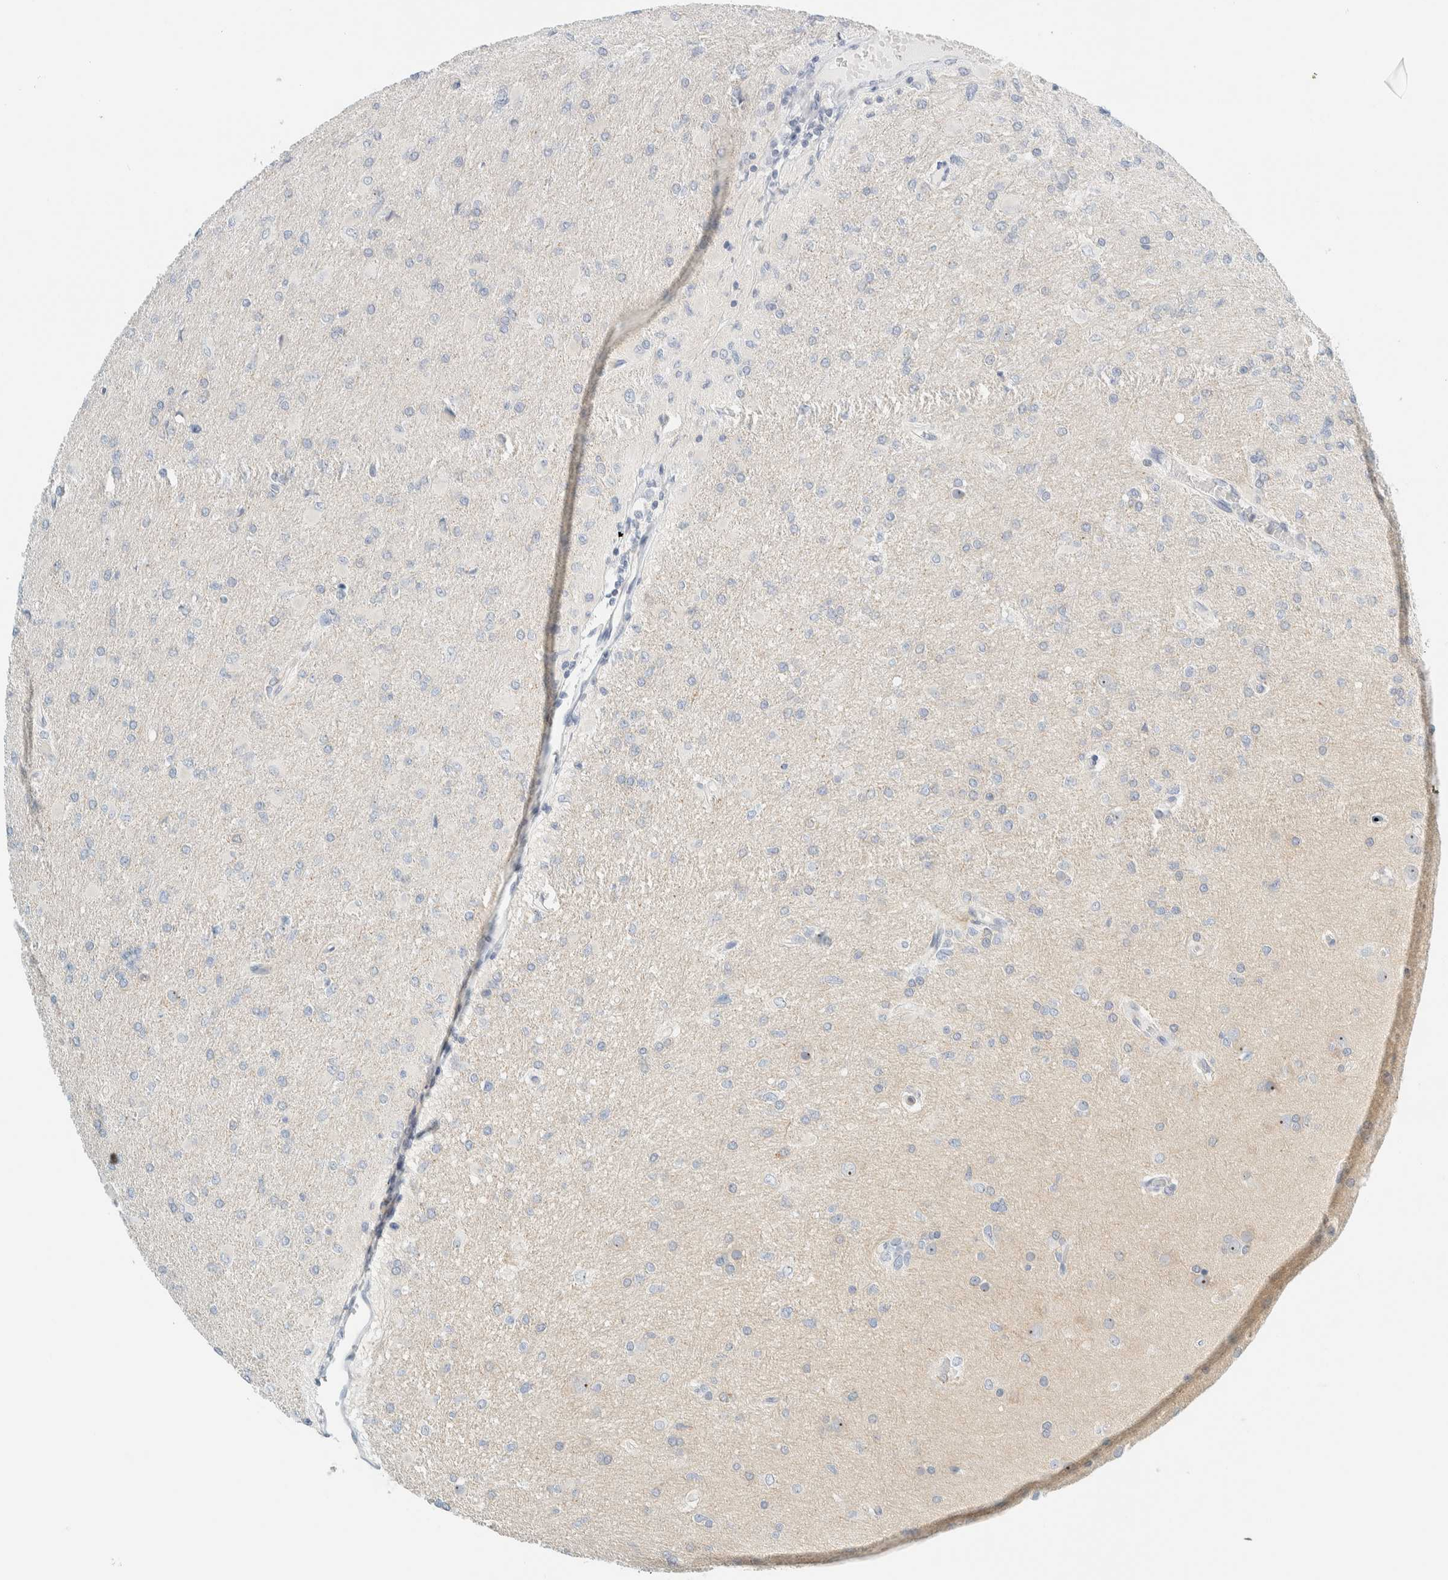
{"staining": {"intensity": "negative", "quantity": "none", "location": "none"}, "tissue": "glioma", "cell_type": "Tumor cells", "image_type": "cancer", "snomed": [{"axis": "morphology", "description": "Glioma, malignant, High grade"}, {"axis": "topography", "description": "Cerebral cortex"}], "caption": "Immunohistochemical staining of glioma displays no significant staining in tumor cells. Brightfield microscopy of immunohistochemistry stained with DAB (3,3'-diaminobenzidine) (brown) and hematoxylin (blue), captured at high magnification.", "gene": "NDE1", "patient": {"sex": "female", "age": 36}}